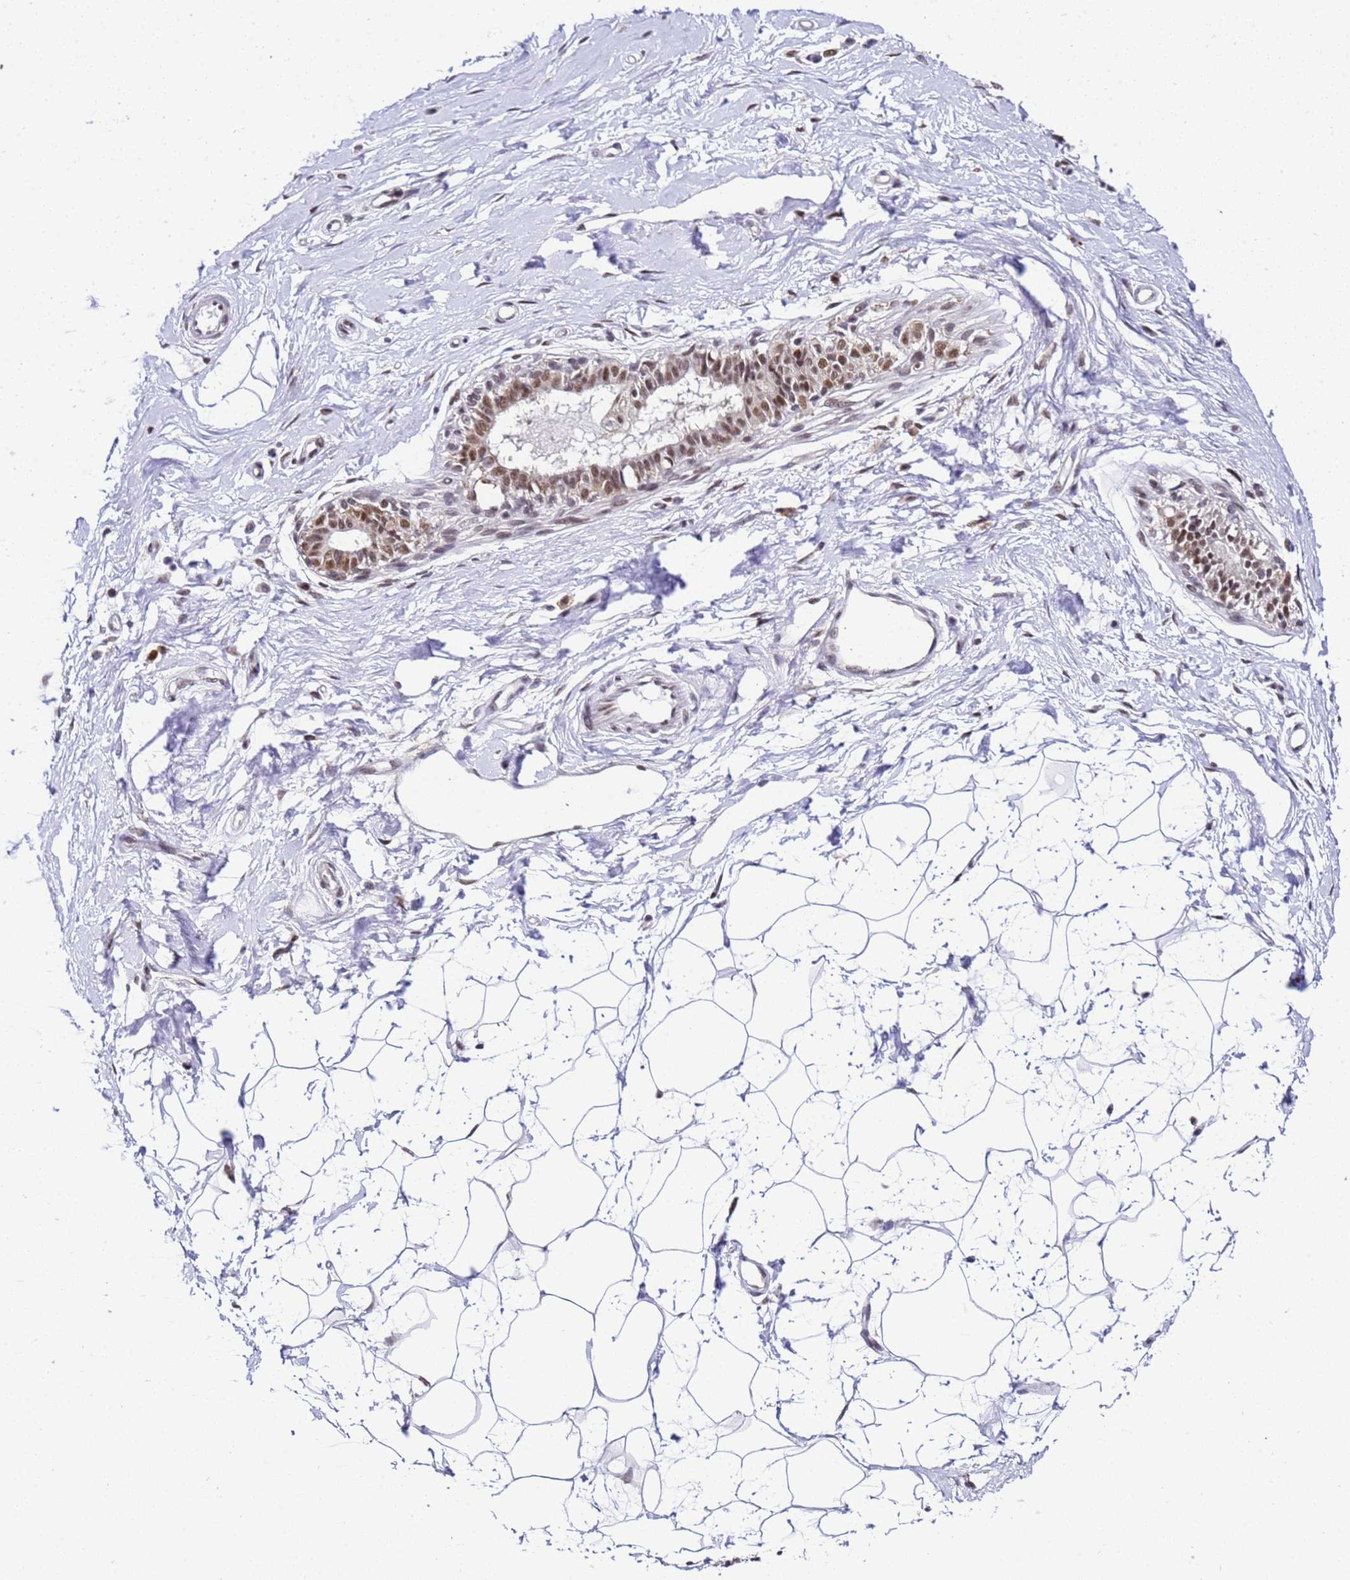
{"staining": {"intensity": "negative", "quantity": "none", "location": "none"}, "tissue": "breast", "cell_type": "Adipocytes", "image_type": "normal", "snomed": [{"axis": "morphology", "description": "Normal tissue, NOS"}, {"axis": "topography", "description": "Breast"}], "caption": "IHC of benign human breast exhibits no staining in adipocytes.", "gene": "SMN1", "patient": {"sex": "female", "age": 45}}